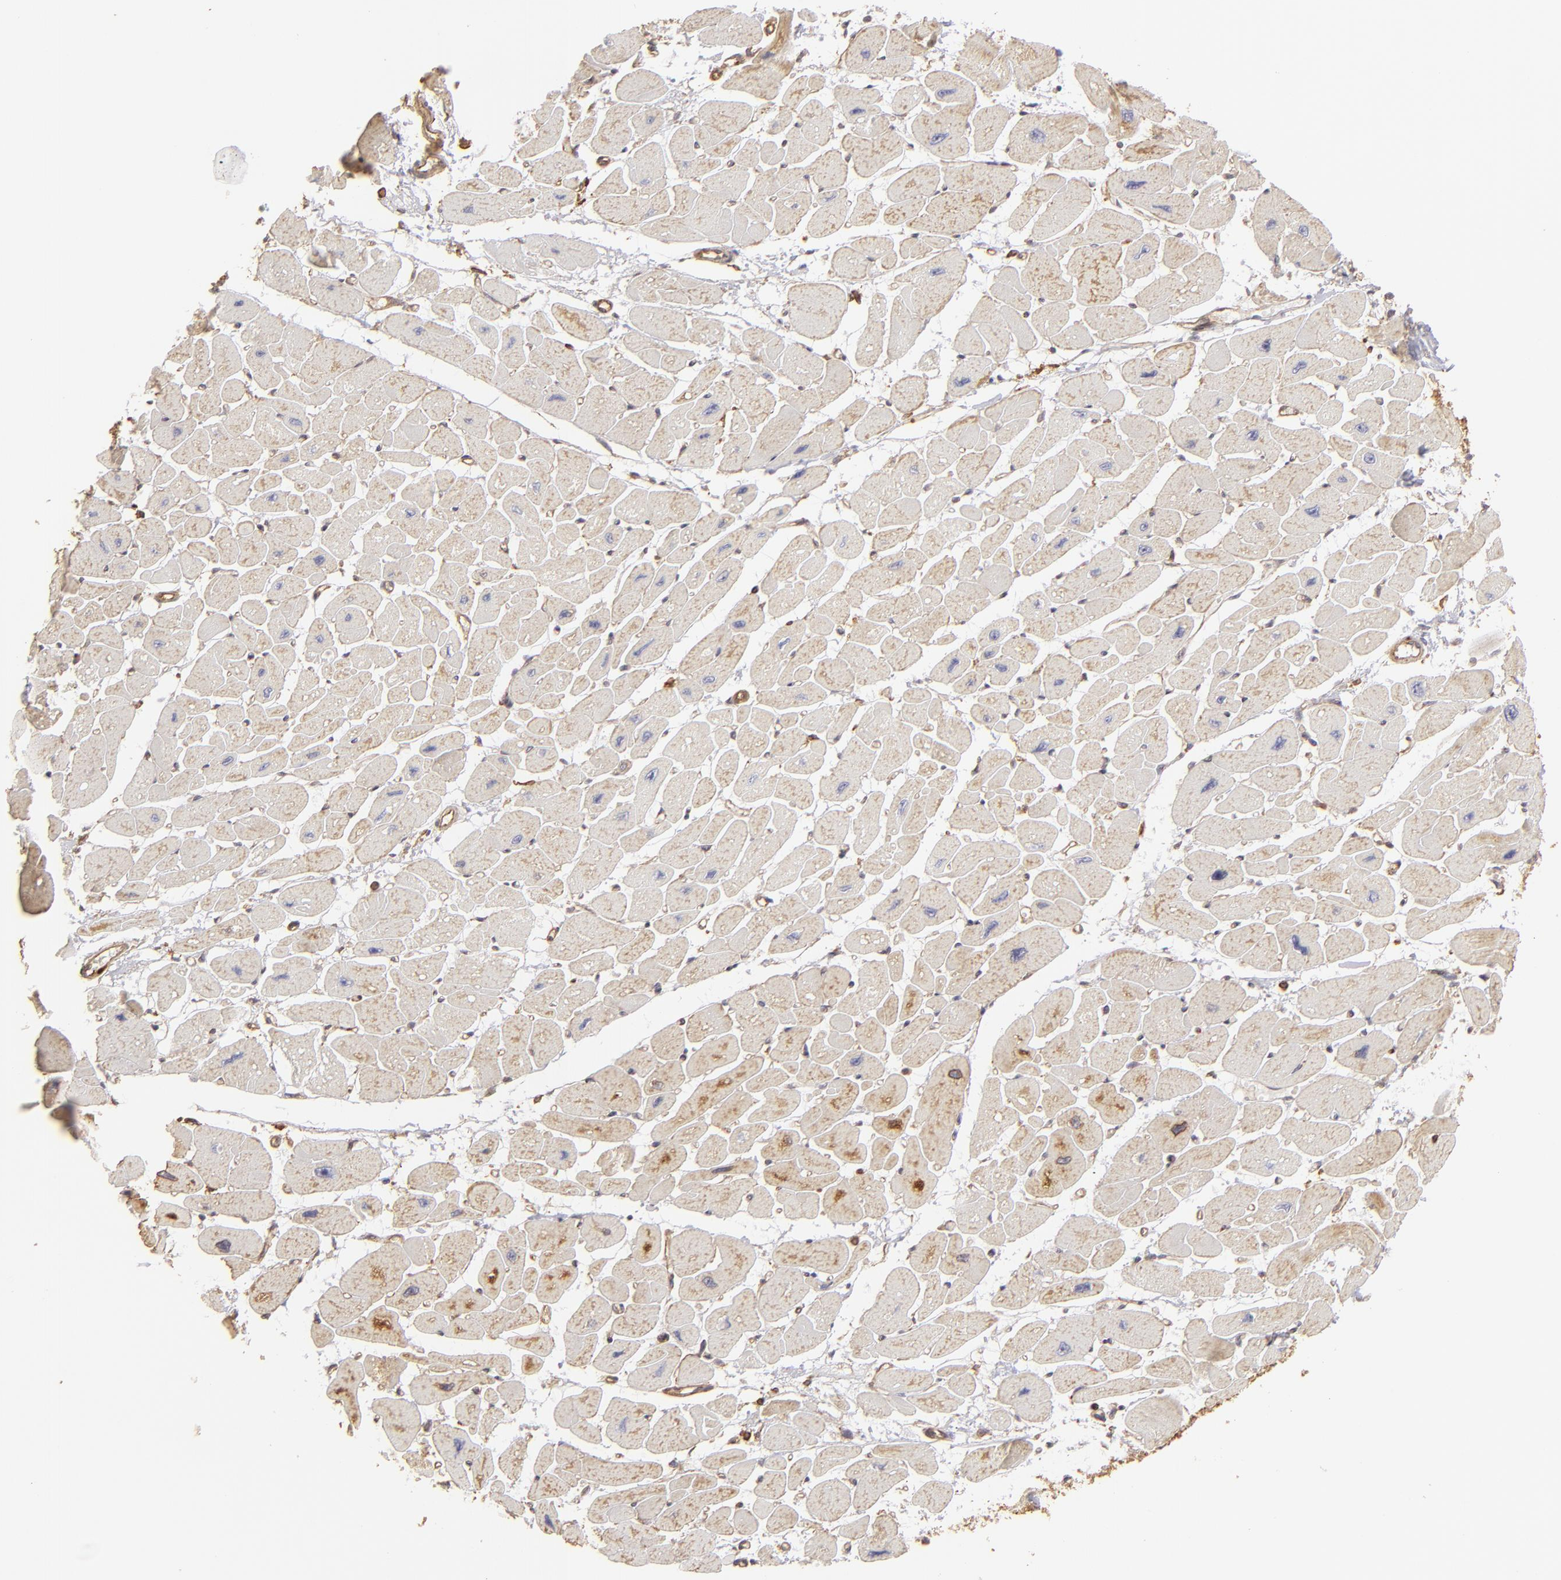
{"staining": {"intensity": "negative", "quantity": "none", "location": "none"}, "tissue": "heart muscle", "cell_type": "Cardiomyocytes", "image_type": "normal", "snomed": [{"axis": "morphology", "description": "Normal tissue, NOS"}, {"axis": "topography", "description": "Heart"}], "caption": "High power microscopy micrograph of an immunohistochemistry (IHC) micrograph of benign heart muscle, revealing no significant positivity in cardiomyocytes. (DAB IHC visualized using brightfield microscopy, high magnification).", "gene": "ACTB", "patient": {"sex": "female", "age": 54}}